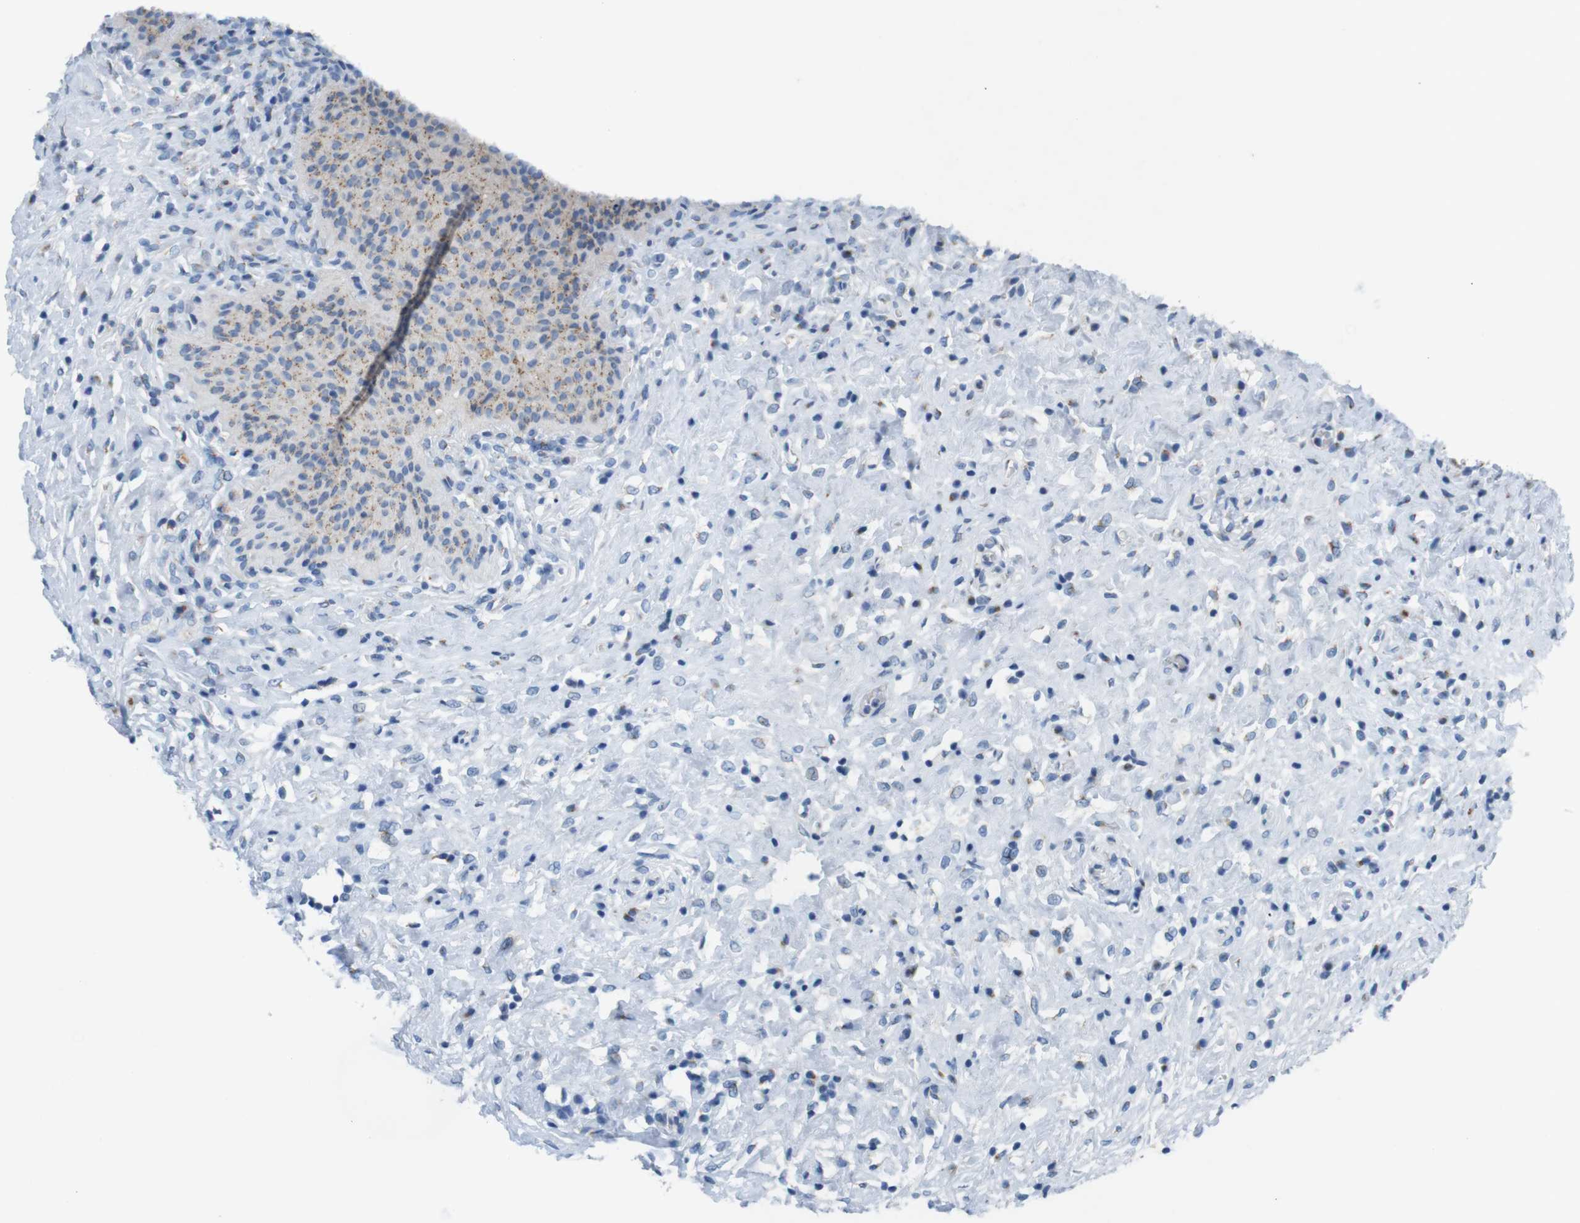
{"staining": {"intensity": "weak", "quantity": "<25%", "location": "cytoplasmic/membranous"}, "tissue": "urinary bladder", "cell_type": "Urothelial cells", "image_type": "normal", "snomed": [{"axis": "morphology", "description": "Normal tissue, NOS"}, {"axis": "morphology", "description": "Urothelial carcinoma, High grade"}, {"axis": "topography", "description": "Urinary bladder"}], "caption": "Immunohistochemistry image of benign urinary bladder stained for a protein (brown), which displays no staining in urothelial cells.", "gene": "GOLGA2", "patient": {"sex": "male", "age": 46}}